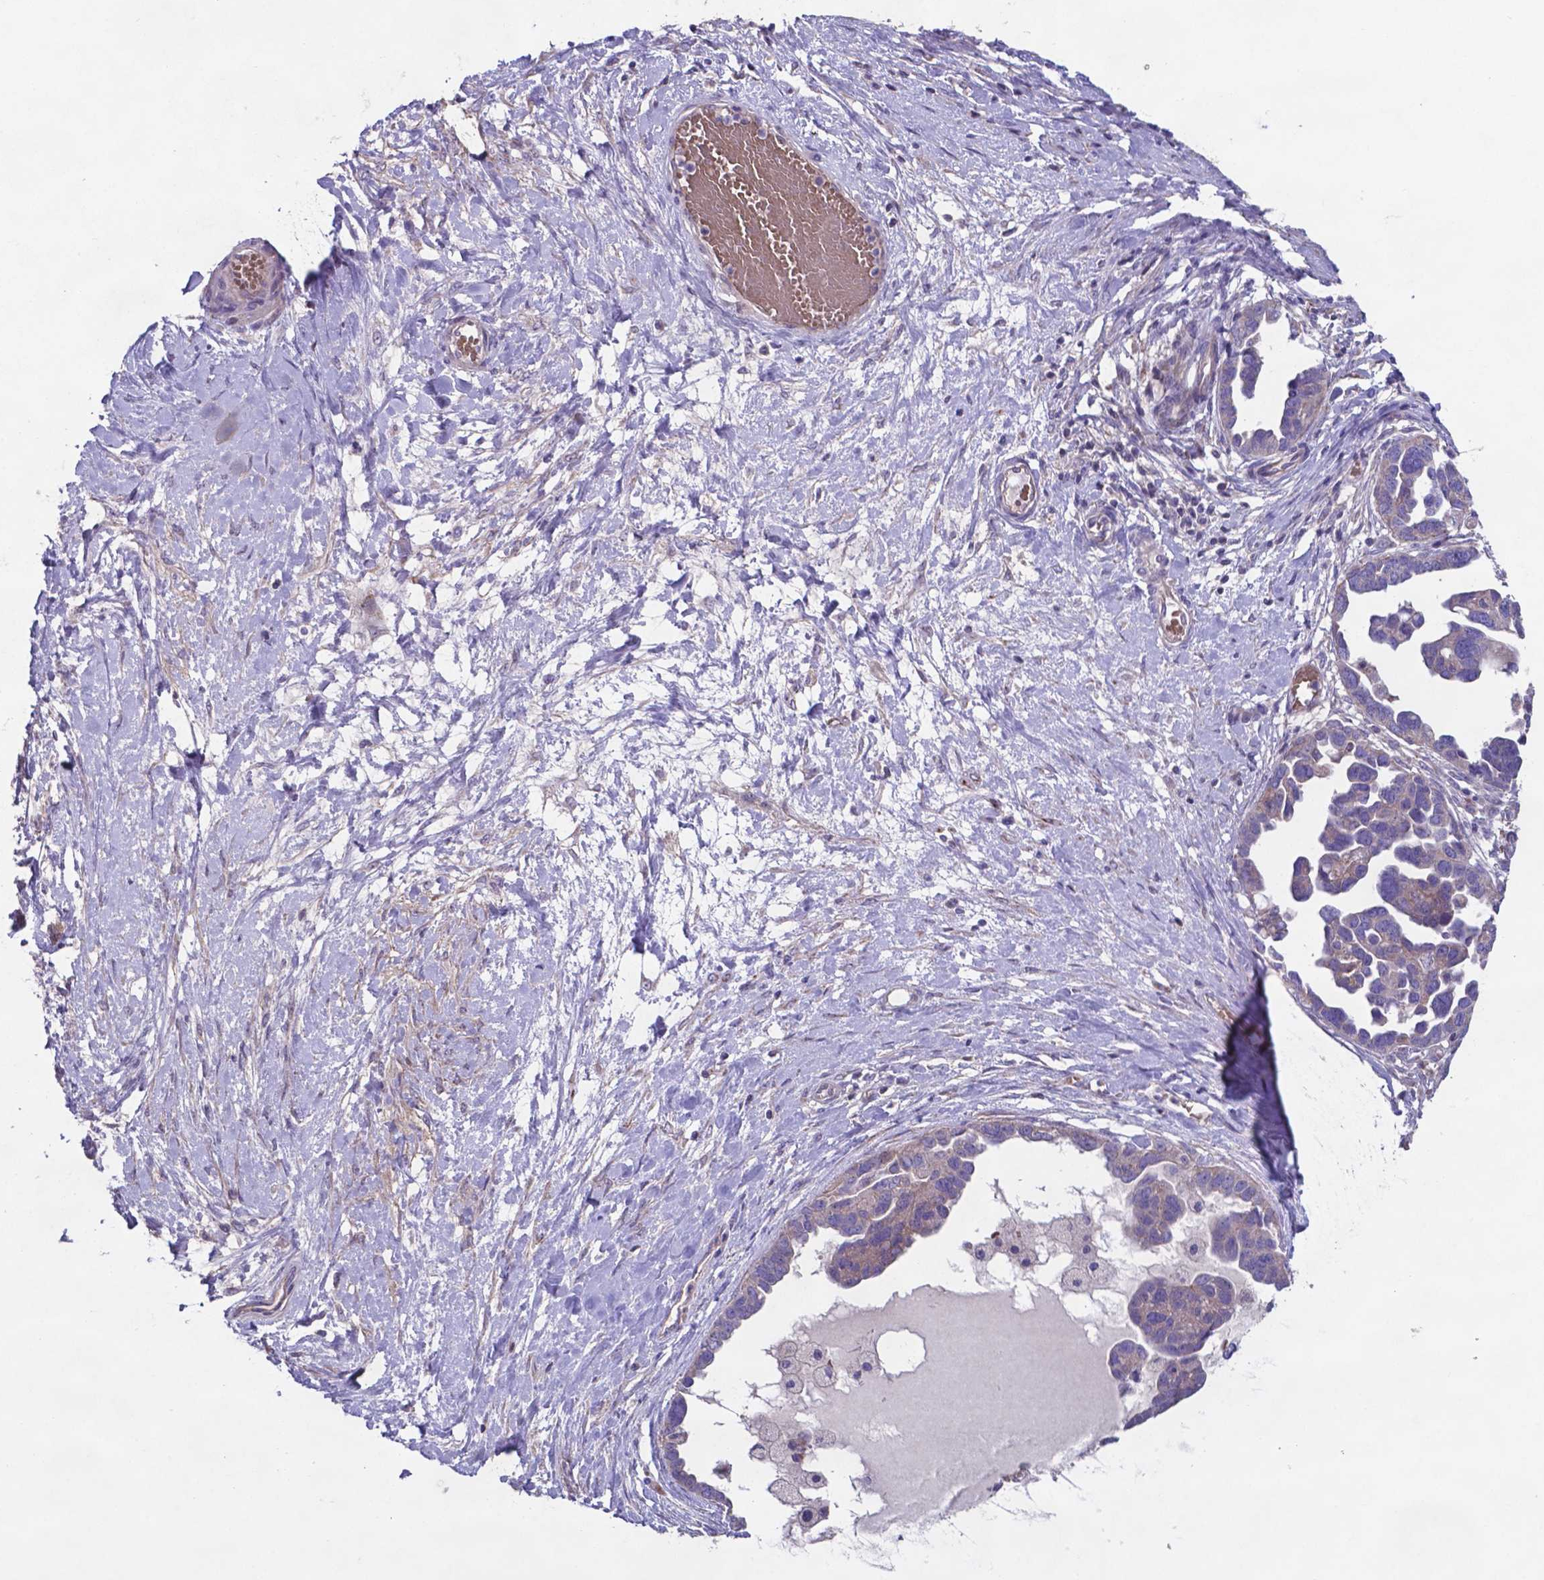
{"staining": {"intensity": "weak", "quantity": ">75%", "location": "cytoplasmic/membranous"}, "tissue": "ovarian cancer", "cell_type": "Tumor cells", "image_type": "cancer", "snomed": [{"axis": "morphology", "description": "Cystadenocarcinoma, serous, NOS"}, {"axis": "topography", "description": "Ovary"}], "caption": "A histopathology image of ovarian serous cystadenocarcinoma stained for a protein displays weak cytoplasmic/membranous brown staining in tumor cells.", "gene": "TYRO3", "patient": {"sex": "female", "age": 54}}